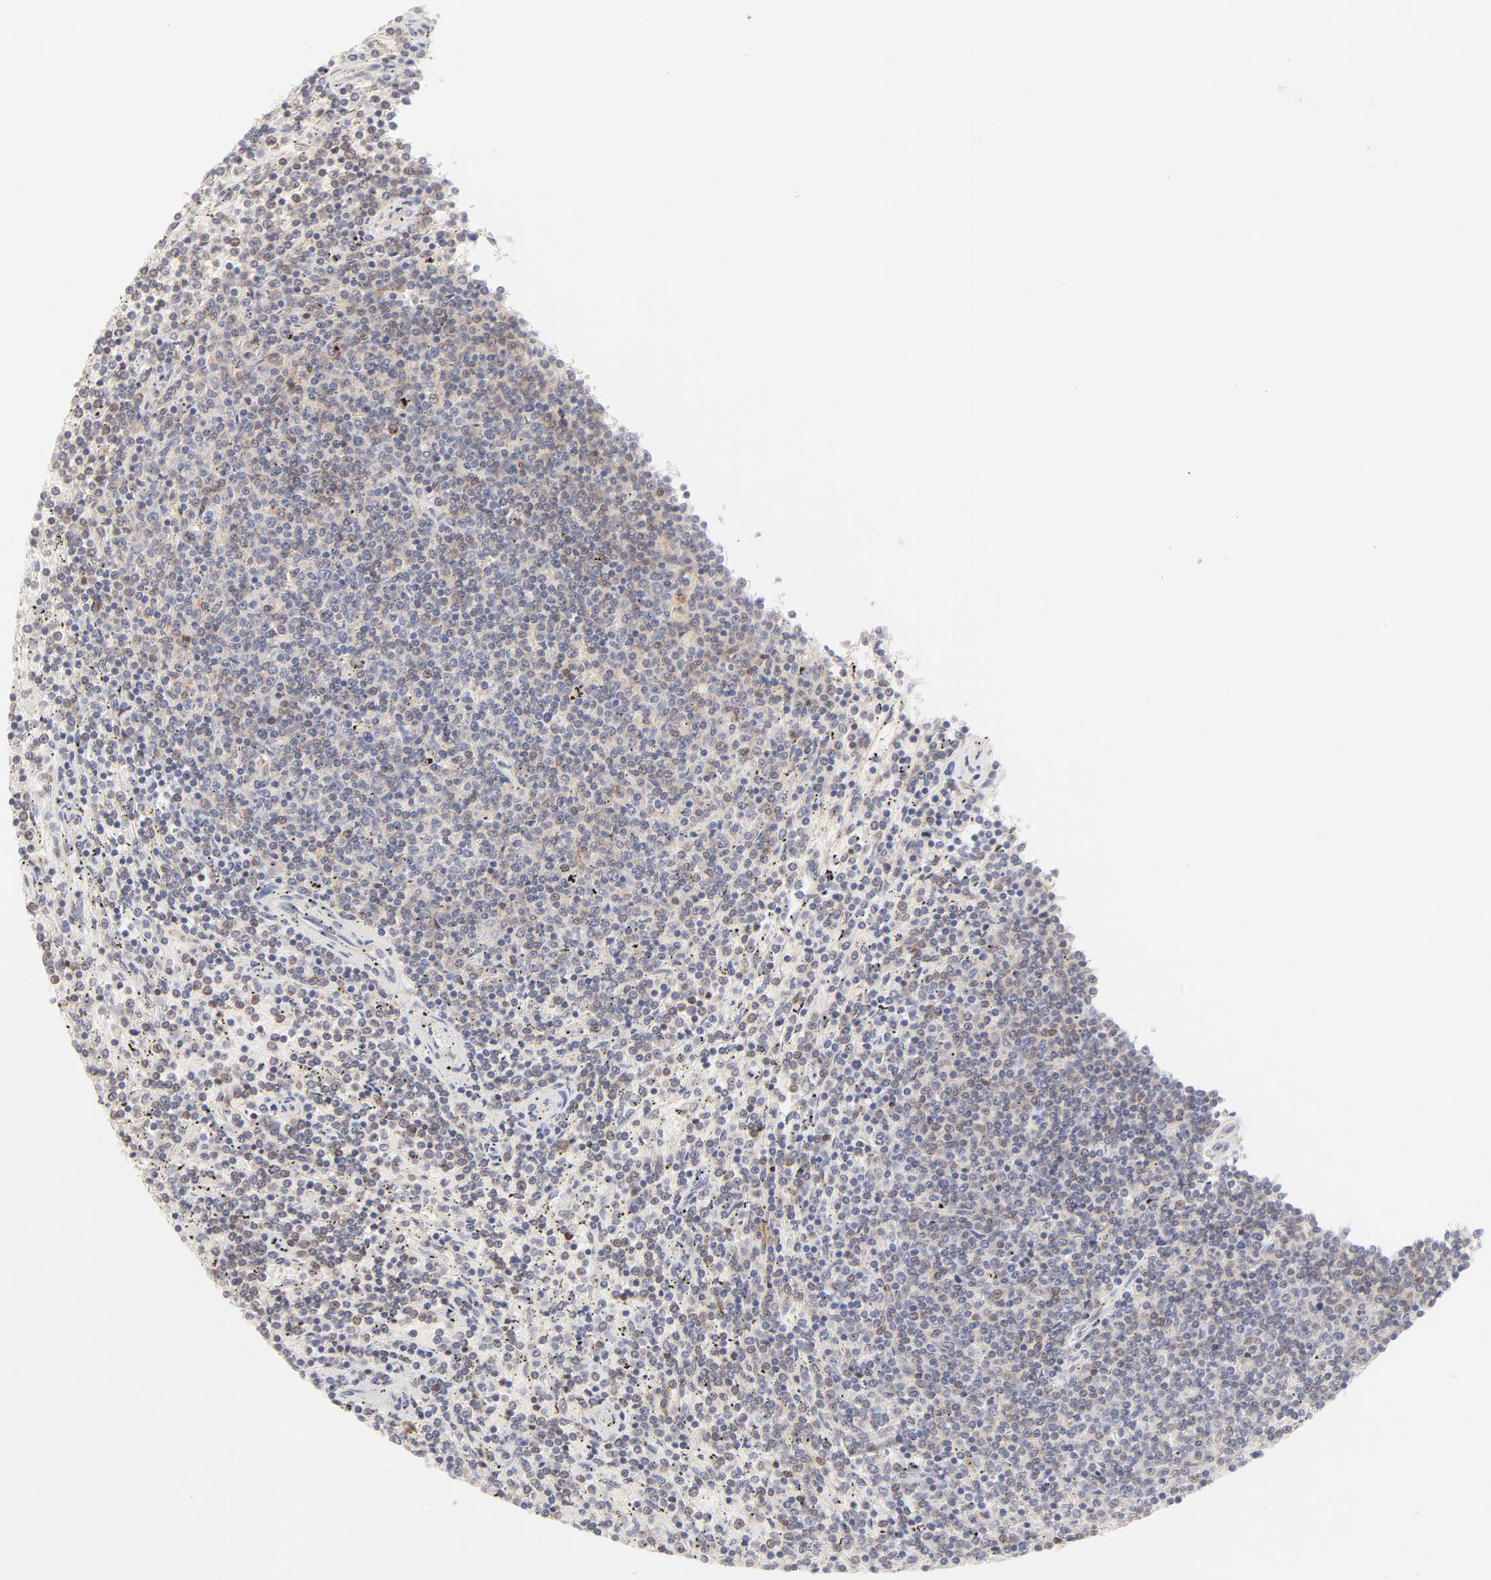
{"staining": {"intensity": "weak", "quantity": "25%-75%", "location": "nuclear"}, "tissue": "lymphoma", "cell_type": "Tumor cells", "image_type": "cancer", "snomed": [{"axis": "morphology", "description": "Malignant lymphoma, non-Hodgkin's type, Low grade"}, {"axis": "topography", "description": "Spleen"}], "caption": "Tumor cells show low levels of weak nuclear staining in about 25%-75% of cells in malignant lymphoma, non-Hodgkin's type (low-grade).", "gene": "ELF3", "patient": {"sex": "female", "age": 50}}